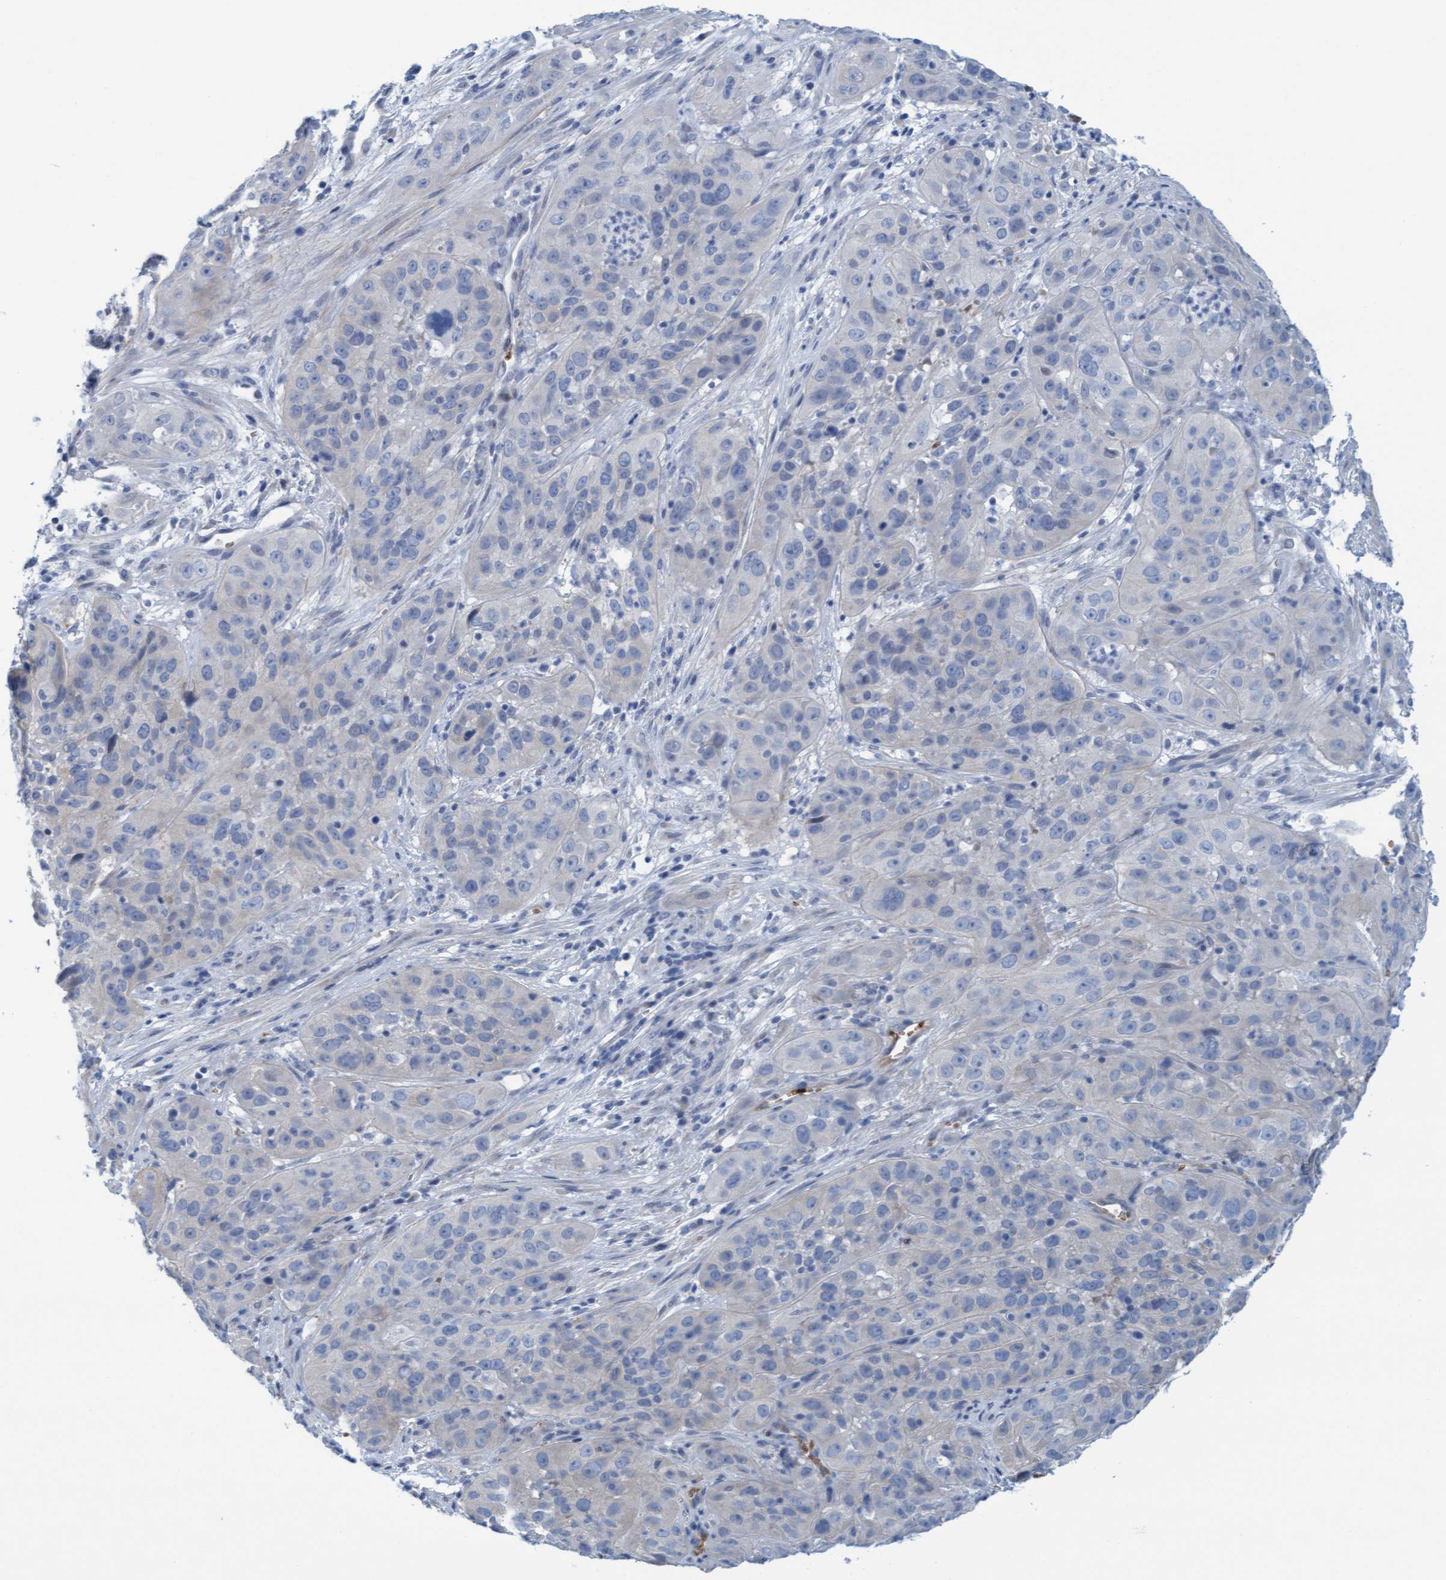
{"staining": {"intensity": "moderate", "quantity": "<25%", "location": "cytoplasmic/membranous"}, "tissue": "cervical cancer", "cell_type": "Tumor cells", "image_type": "cancer", "snomed": [{"axis": "morphology", "description": "Squamous cell carcinoma, NOS"}, {"axis": "topography", "description": "Cervix"}], "caption": "IHC micrograph of squamous cell carcinoma (cervical) stained for a protein (brown), which displays low levels of moderate cytoplasmic/membranous staining in approximately <25% of tumor cells.", "gene": "P2RX5", "patient": {"sex": "female", "age": 32}}